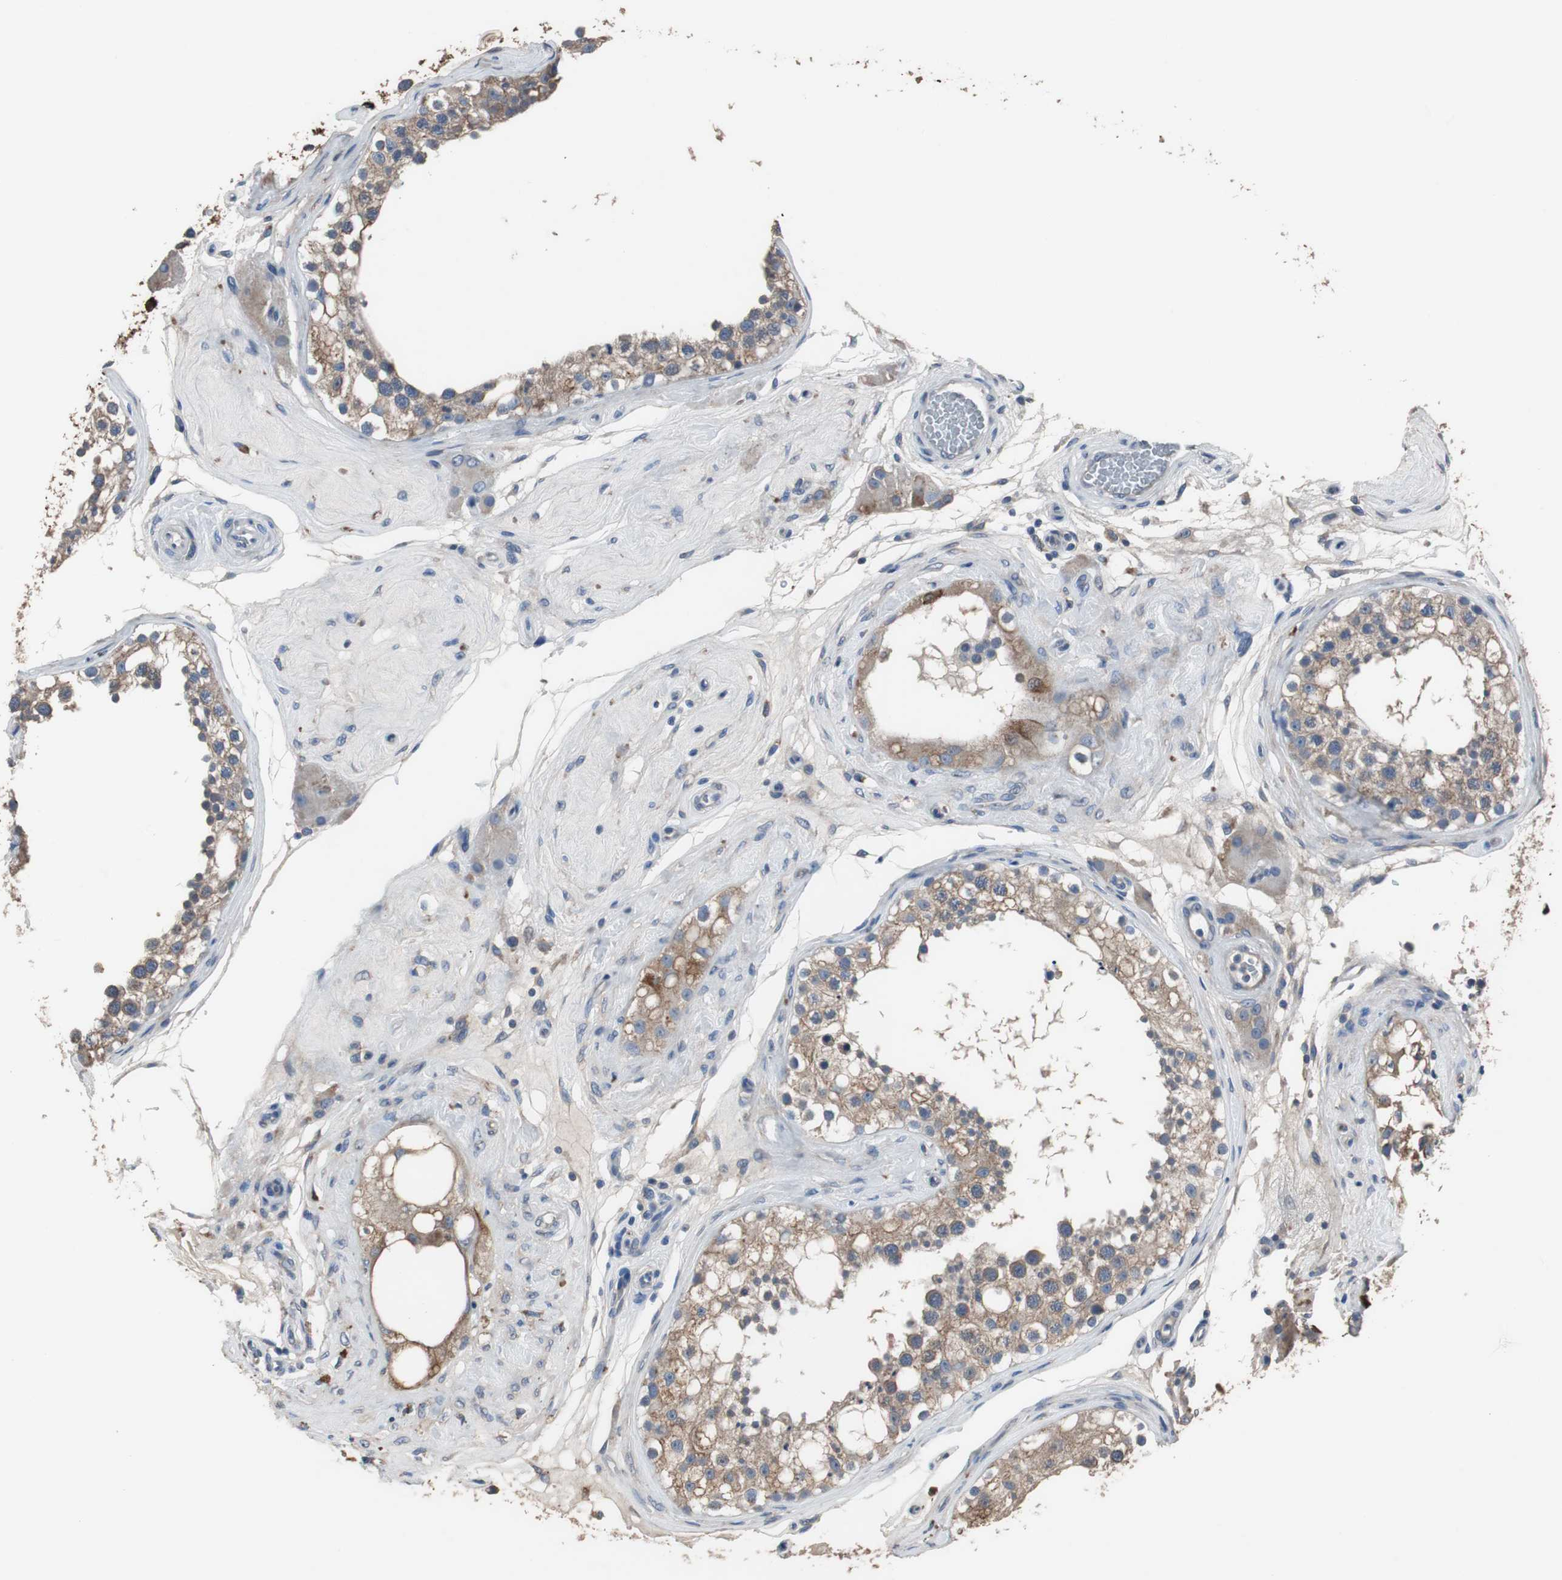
{"staining": {"intensity": "moderate", "quantity": ">75%", "location": "cytoplasmic/membranous"}, "tissue": "testis", "cell_type": "Cells in seminiferous ducts", "image_type": "normal", "snomed": [{"axis": "morphology", "description": "Normal tissue, NOS"}, {"axis": "topography", "description": "Testis"}], "caption": "Approximately >75% of cells in seminiferous ducts in unremarkable testis show moderate cytoplasmic/membranous protein staining as visualized by brown immunohistochemical staining.", "gene": "USP10", "patient": {"sex": "male", "age": 68}}